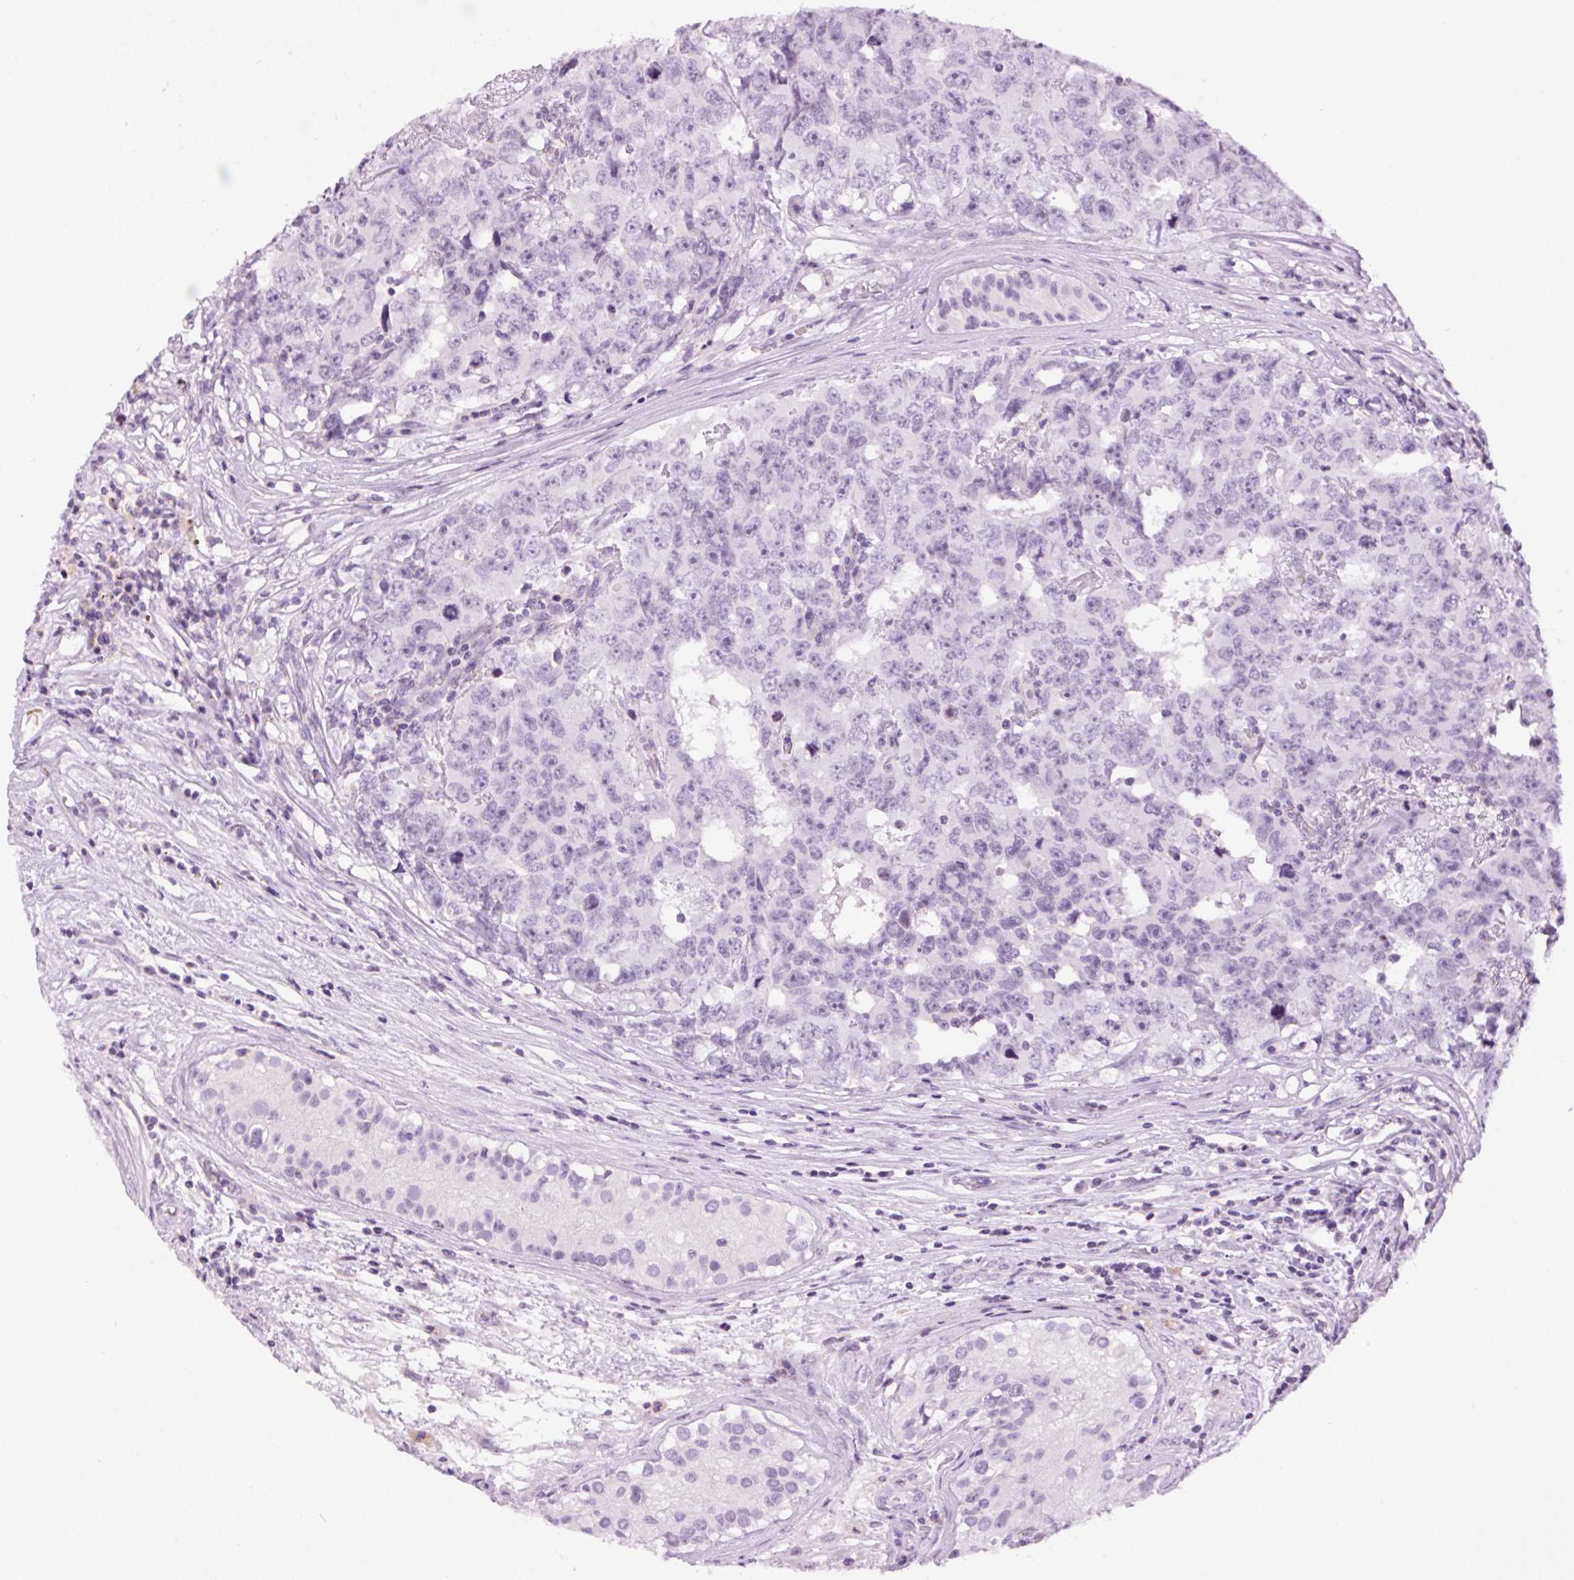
{"staining": {"intensity": "negative", "quantity": "none", "location": "none"}, "tissue": "testis cancer", "cell_type": "Tumor cells", "image_type": "cancer", "snomed": [{"axis": "morphology", "description": "Carcinoma, Embryonal, NOS"}, {"axis": "topography", "description": "Testis"}], "caption": "Human testis embryonal carcinoma stained for a protein using immunohistochemistry (IHC) exhibits no positivity in tumor cells.", "gene": "TMEM88B", "patient": {"sex": "male", "age": 24}}